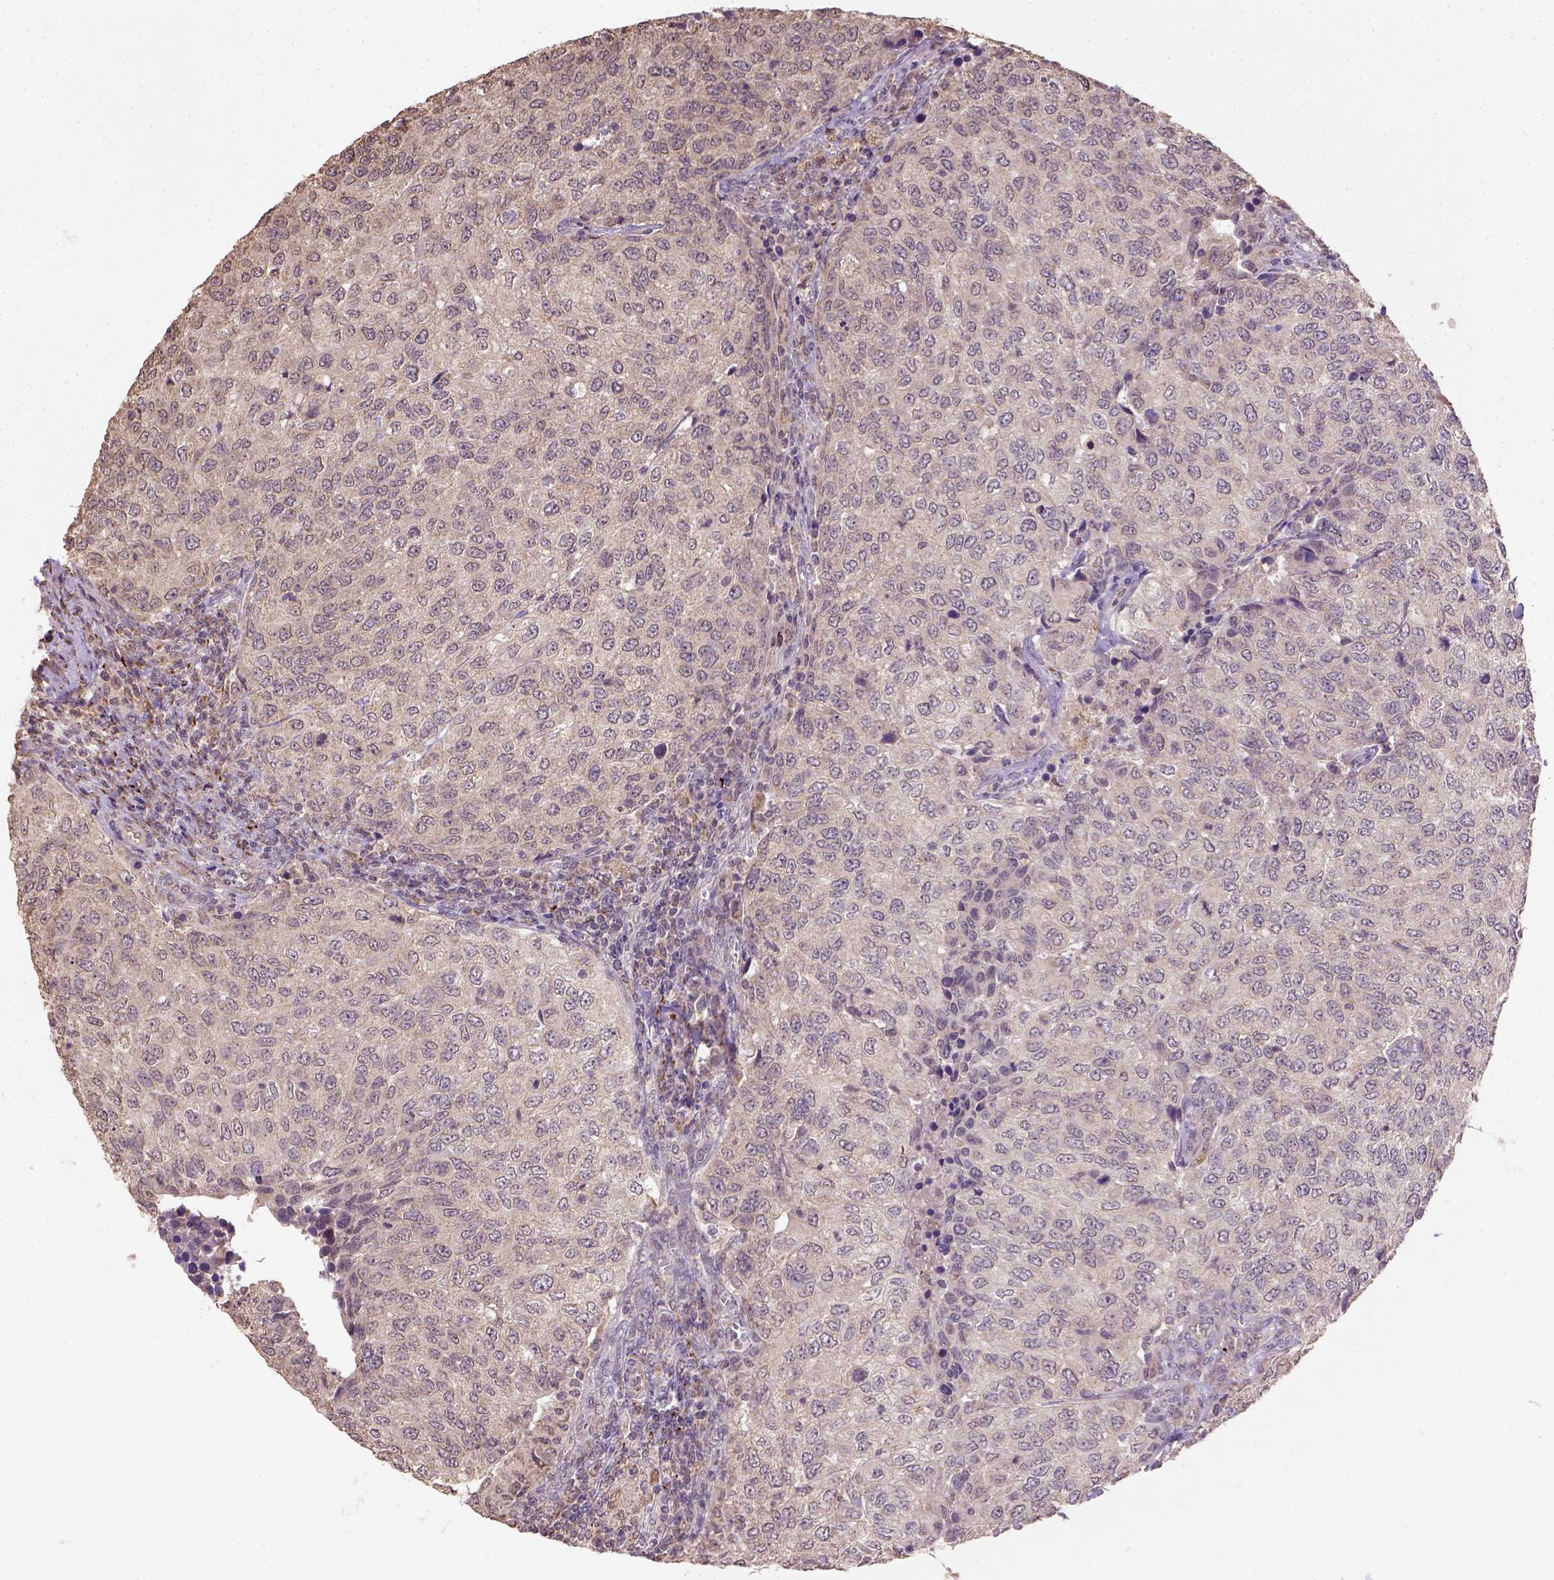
{"staining": {"intensity": "weak", "quantity": "<25%", "location": "cytoplasmic/membranous"}, "tissue": "urothelial cancer", "cell_type": "Tumor cells", "image_type": "cancer", "snomed": [{"axis": "morphology", "description": "Urothelial carcinoma, High grade"}, {"axis": "topography", "description": "Urinary bladder"}], "caption": "Immunohistochemistry of urothelial cancer demonstrates no expression in tumor cells.", "gene": "NUDT10", "patient": {"sex": "female", "age": 78}}